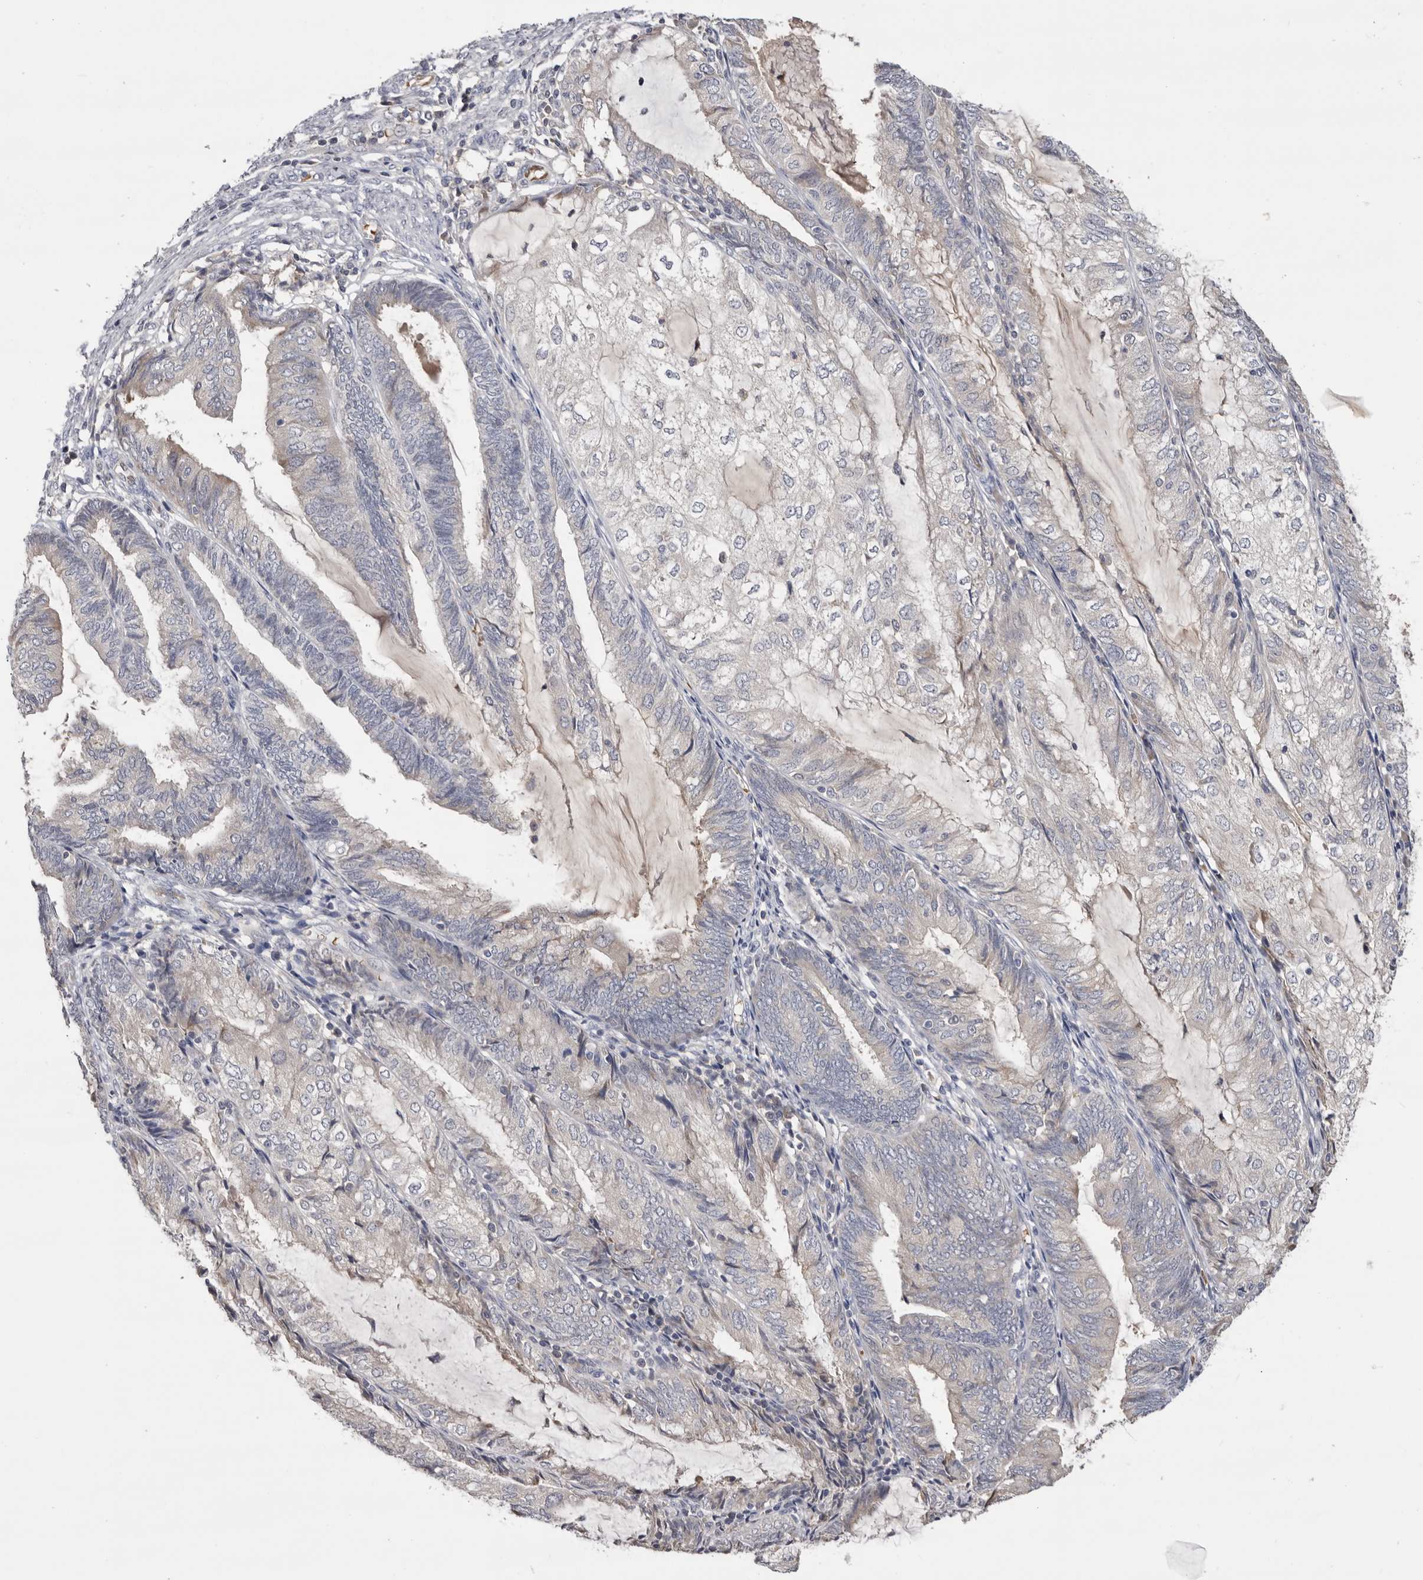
{"staining": {"intensity": "negative", "quantity": "none", "location": "none"}, "tissue": "endometrial cancer", "cell_type": "Tumor cells", "image_type": "cancer", "snomed": [{"axis": "morphology", "description": "Adenocarcinoma, NOS"}, {"axis": "topography", "description": "Endometrium"}], "caption": "Immunohistochemistry (IHC) of endometrial adenocarcinoma displays no expression in tumor cells.", "gene": "KIF2B", "patient": {"sex": "female", "age": 81}}